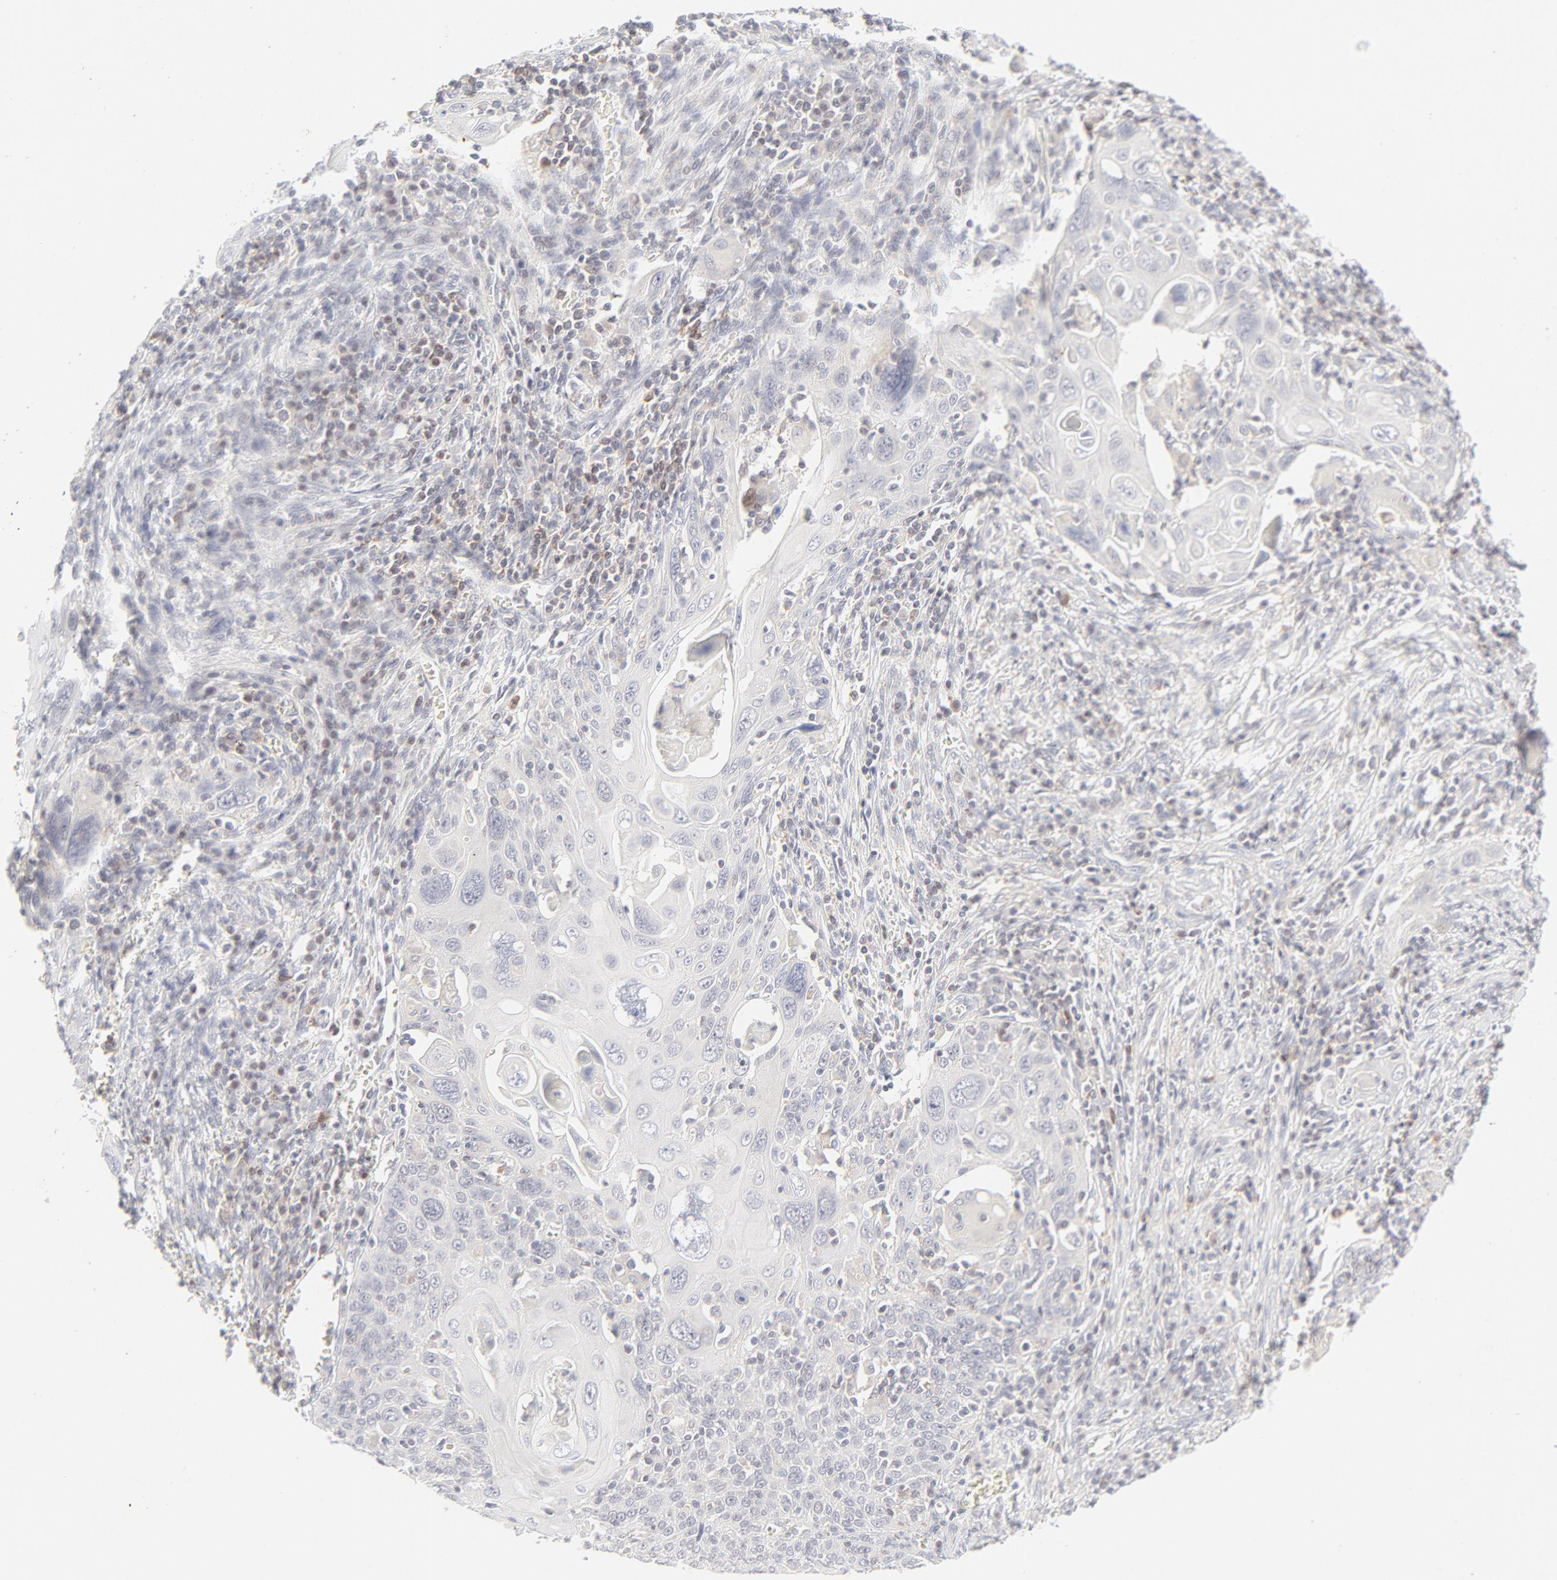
{"staining": {"intensity": "negative", "quantity": "none", "location": "none"}, "tissue": "cervical cancer", "cell_type": "Tumor cells", "image_type": "cancer", "snomed": [{"axis": "morphology", "description": "Squamous cell carcinoma, NOS"}, {"axis": "topography", "description": "Cervix"}], "caption": "Immunohistochemistry histopathology image of neoplastic tissue: cervical cancer (squamous cell carcinoma) stained with DAB (3,3'-diaminobenzidine) demonstrates no significant protein staining in tumor cells.", "gene": "PRKCB", "patient": {"sex": "female", "age": 54}}